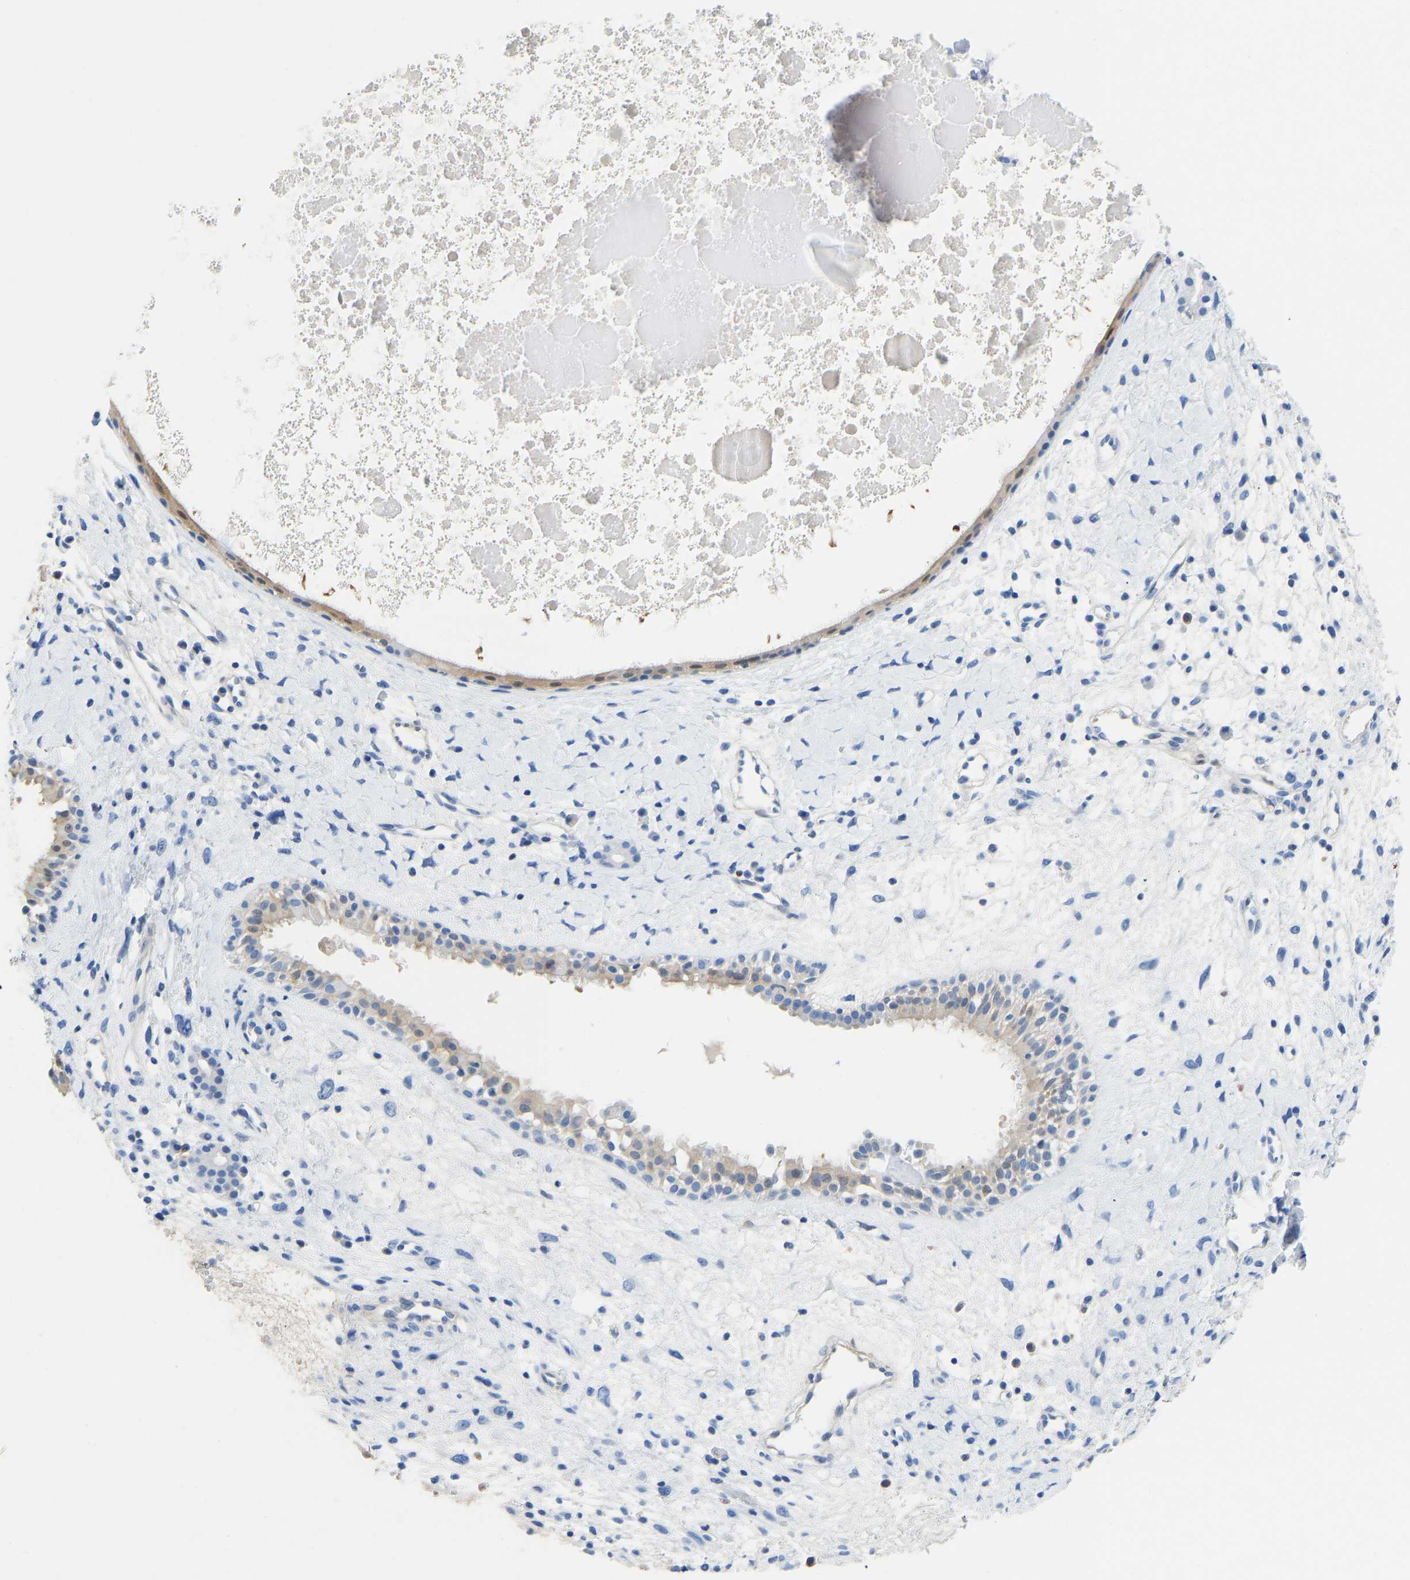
{"staining": {"intensity": "weak", "quantity": "<25%", "location": "cytoplasmic/membranous"}, "tissue": "nasopharynx", "cell_type": "Respiratory epithelial cells", "image_type": "normal", "snomed": [{"axis": "morphology", "description": "Normal tissue, NOS"}, {"axis": "topography", "description": "Nasopharynx"}], "caption": "Human nasopharynx stained for a protein using immunohistochemistry (IHC) shows no staining in respiratory epithelial cells.", "gene": "NKAIN3", "patient": {"sex": "male", "age": 22}}